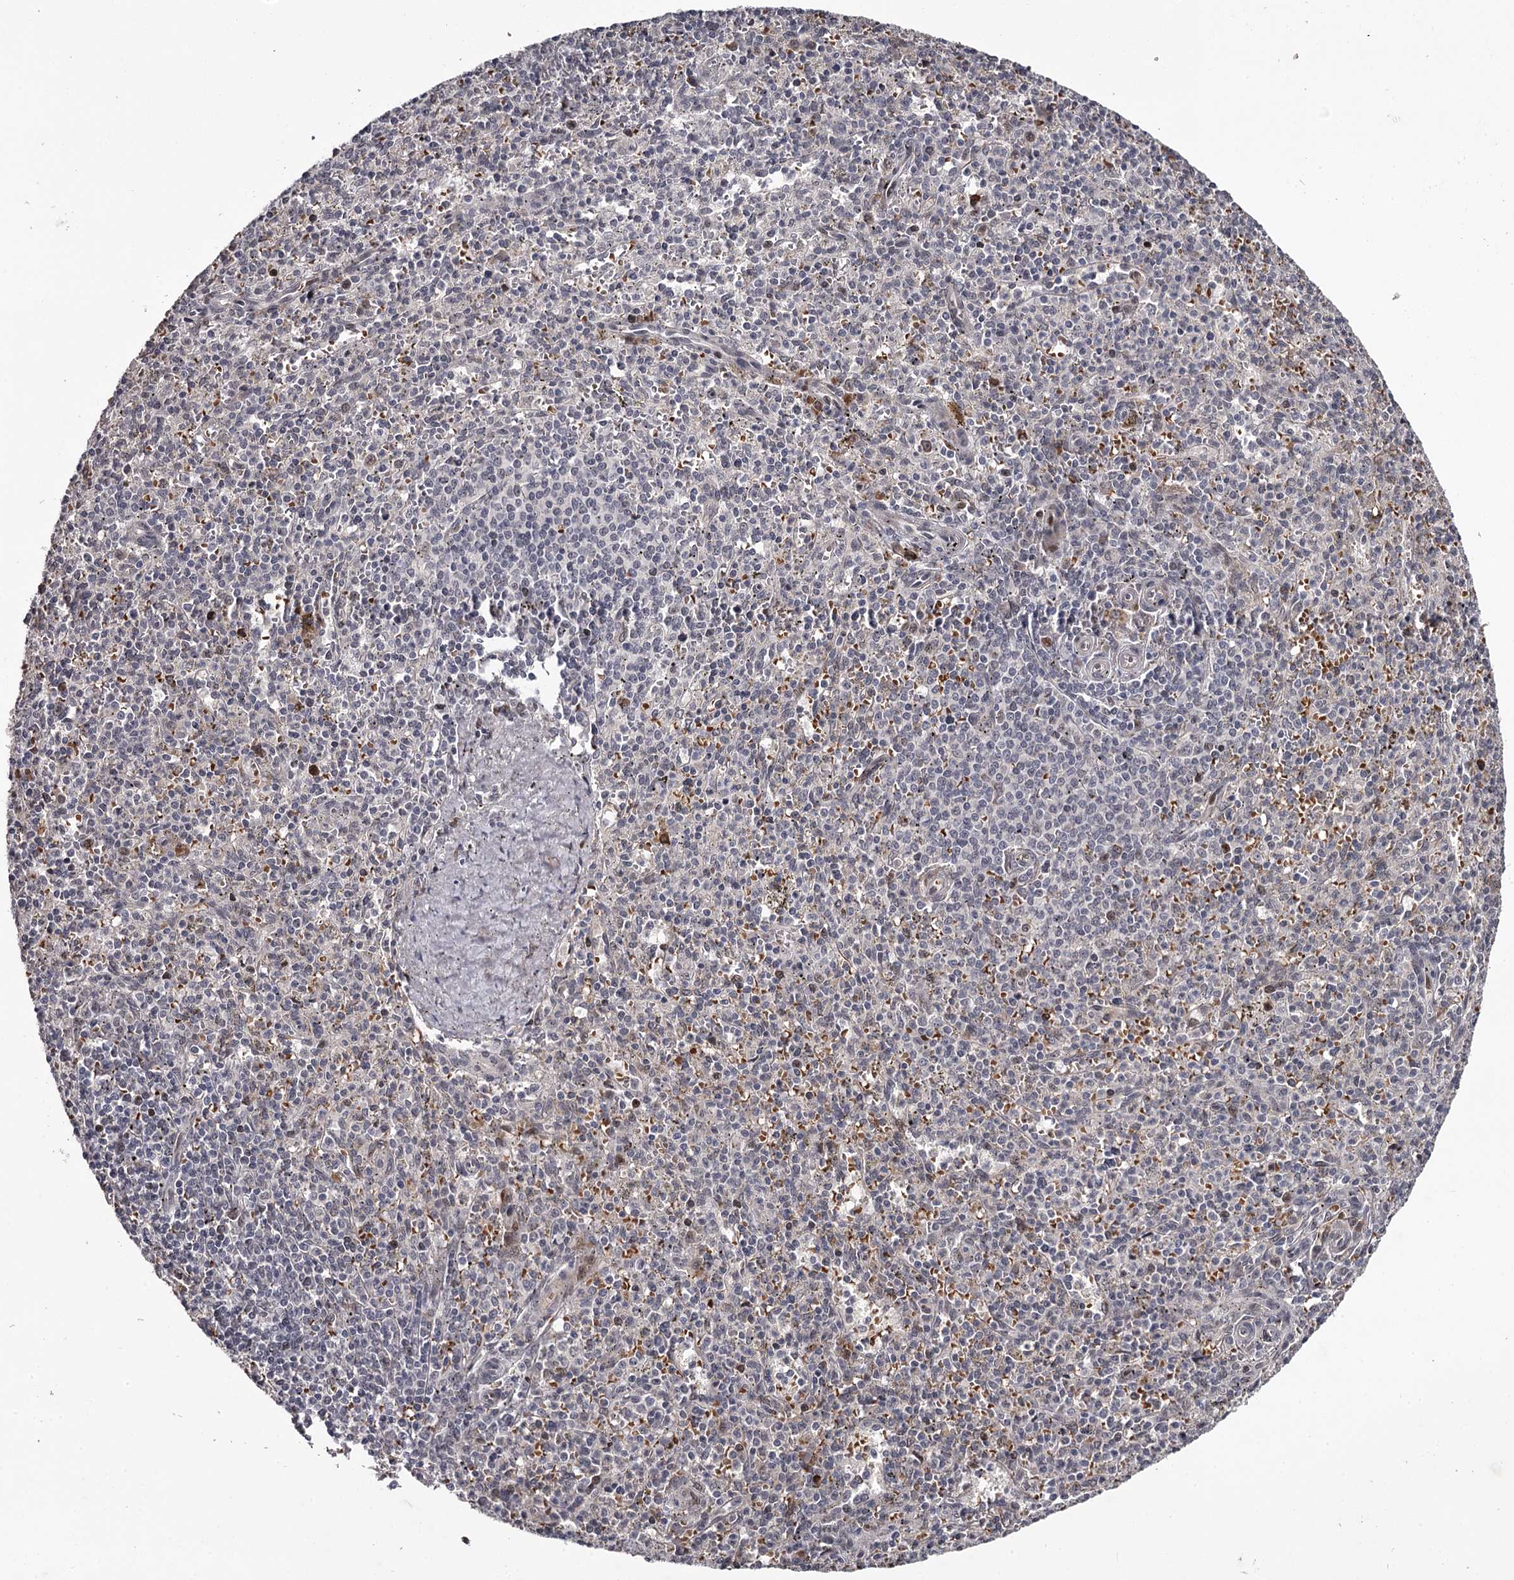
{"staining": {"intensity": "negative", "quantity": "none", "location": "none"}, "tissue": "spleen", "cell_type": "Cells in red pulp", "image_type": "normal", "snomed": [{"axis": "morphology", "description": "Normal tissue, NOS"}, {"axis": "topography", "description": "Spleen"}], "caption": "Immunohistochemistry (IHC) image of benign spleen stained for a protein (brown), which displays no positivity in cells in red pulp. Nuclei are stained in blue.", "gene": "RNF44", "patient": {"sex": "male", "age": 72}}